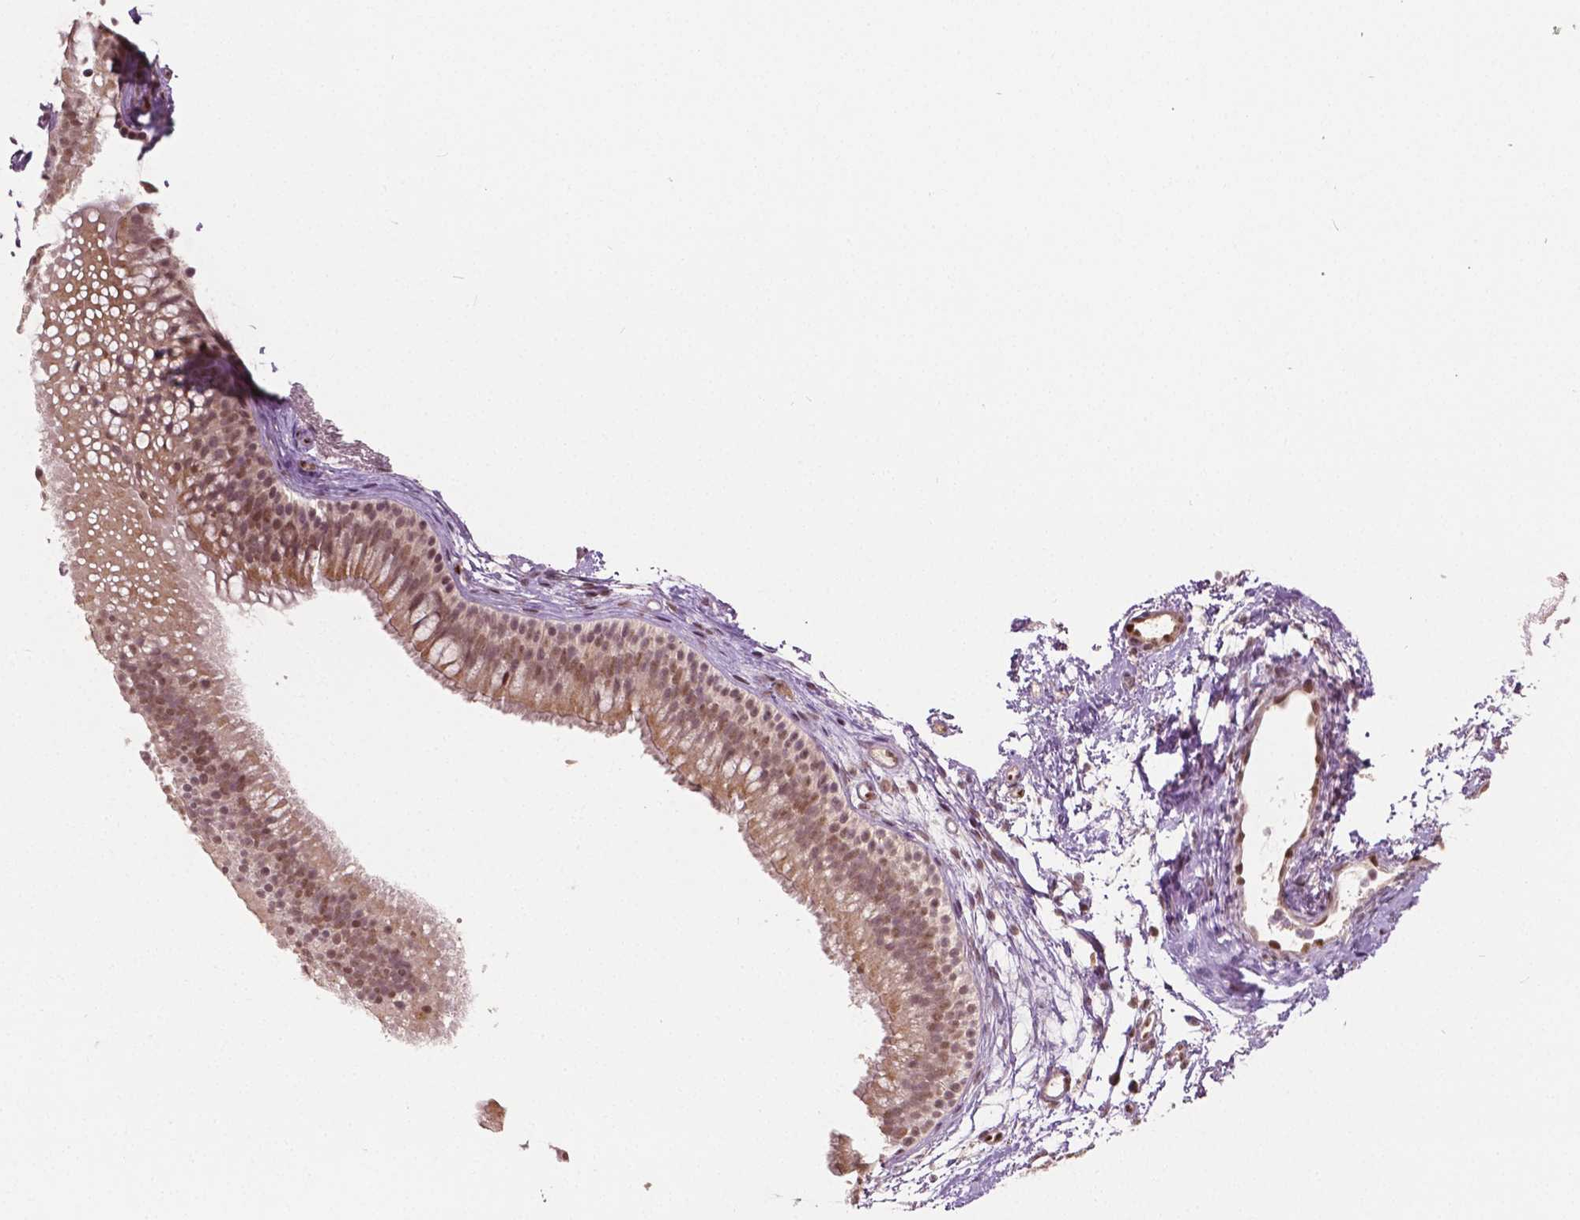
{"staining": {"intensity": "weak", "quantity": "<25%", "location": "nuclear"}, "tissue": "nasopharynx", "cell_type": "Respiratory epithelial cells", "image_type": "normal", "snomed": [{"axis": "morphology", "description": "Normal tissue, NOS"}, {"axis": "topography", "description": "Nasopharynx"}], "caption": "Immunohistochemistry (IHC) micrograph of unremarkable nasopharynx: human nasopharynx stained with DAB displays no significant protein positivity in respiratory epithelial cells.", "gene": "HMBOX1", "patient": {"sex": "male", "age": 58}}